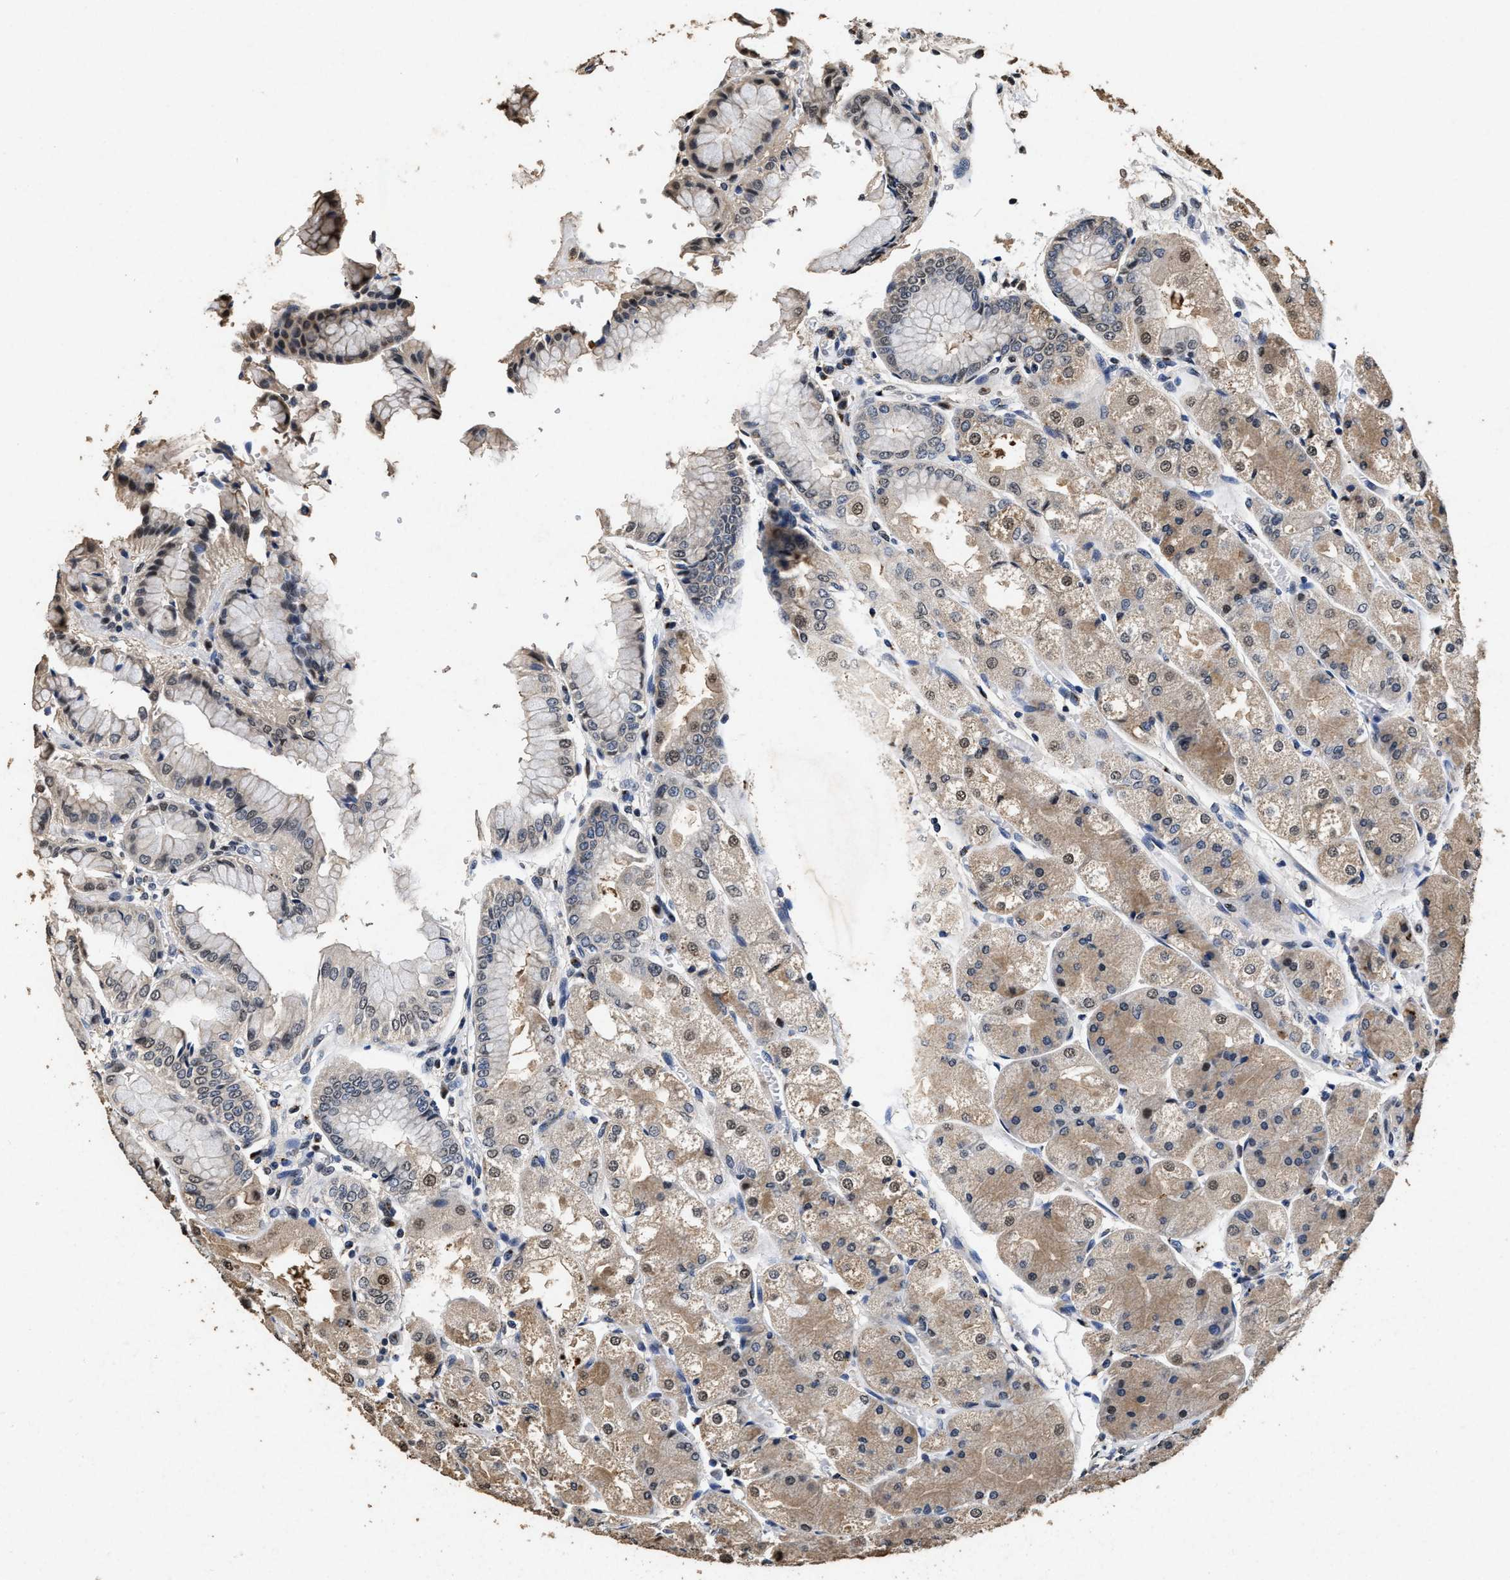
{"staining": {"intensity": "moderate", "quantity": "25%-75%", "location": "cytoplasmic/membranous,nuclear"}, "tissue": "stomach", "cell_type": "Glandular cells", "image_type": "normal", "snomed": [{"axis": "morphology", "description": "Normal tissue, NOS"}, {"axis": "topography", "description": "Stomach, upper"}], "caption": "A medium amount of moderate cytoplasmic/membranous,nuclear expression is seen in approximately 25%-75% of glandular cells in normal stomach.", "gene": "TPST2", "patient": {"sex": "male", "age": 72}}